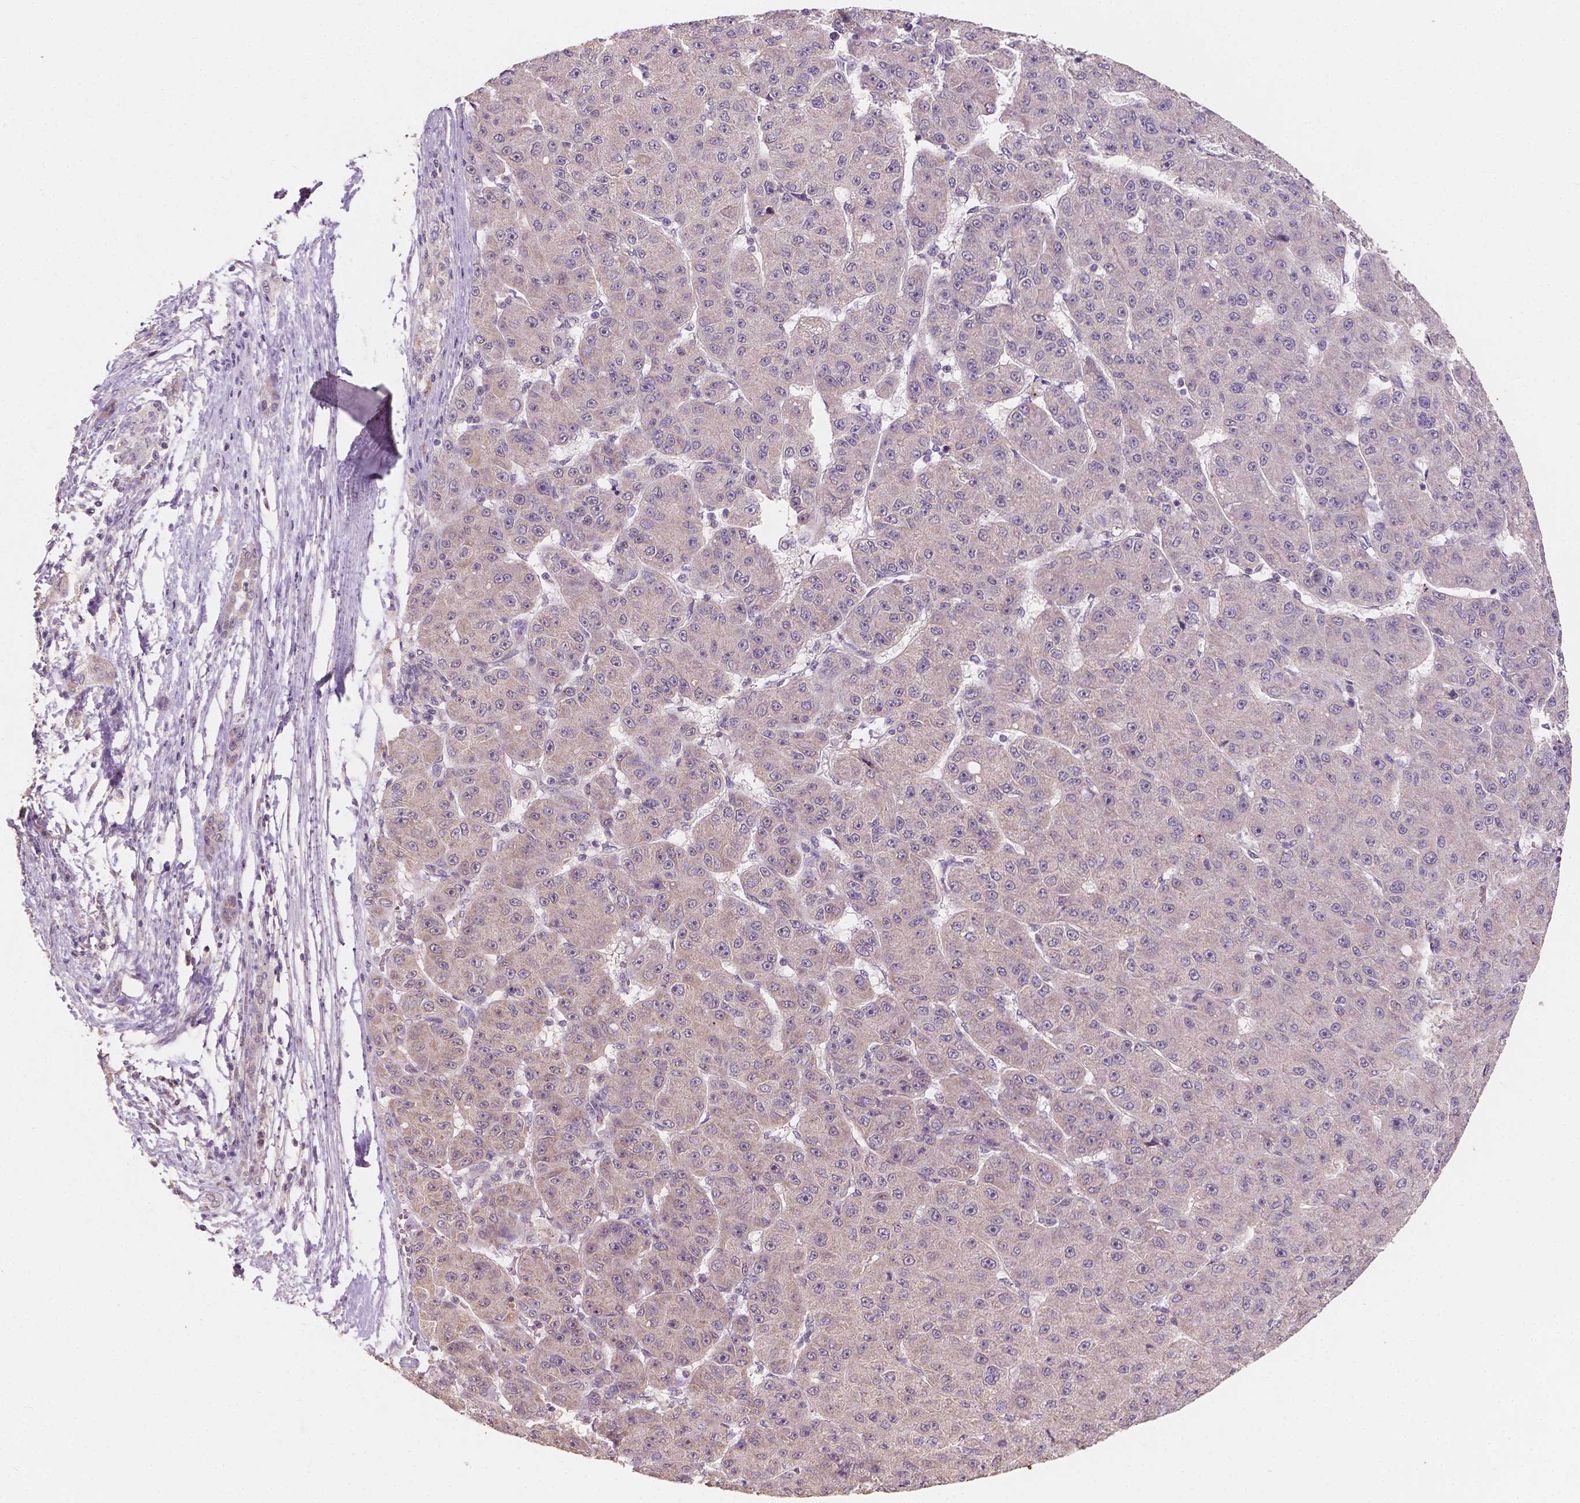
{"staining": {"intensity": "negative", "quantity": "none", "location": "none"}, "tissue": "liver cancer", "cell_type": "Tumor cells", "image_type": "cancer", "snomed": [{"axis": "morphology", "description": "Carcinoma, Hepatocellular, NOS"}, {"axis": "topography", "description": "Liver"}], "caption": "High magnification brightfield microscopy of liver cancer stained with DAB (brown) and counterstained with hematoxylin (blue): tumor cells show no significant staining. (DAB (3,3'-diaminobenzidine) immunohistochemistry (IHC) with hematoxylin counter stain).", "gene": "SIRT2", "patient": {"sex": "male", "age": 67}}